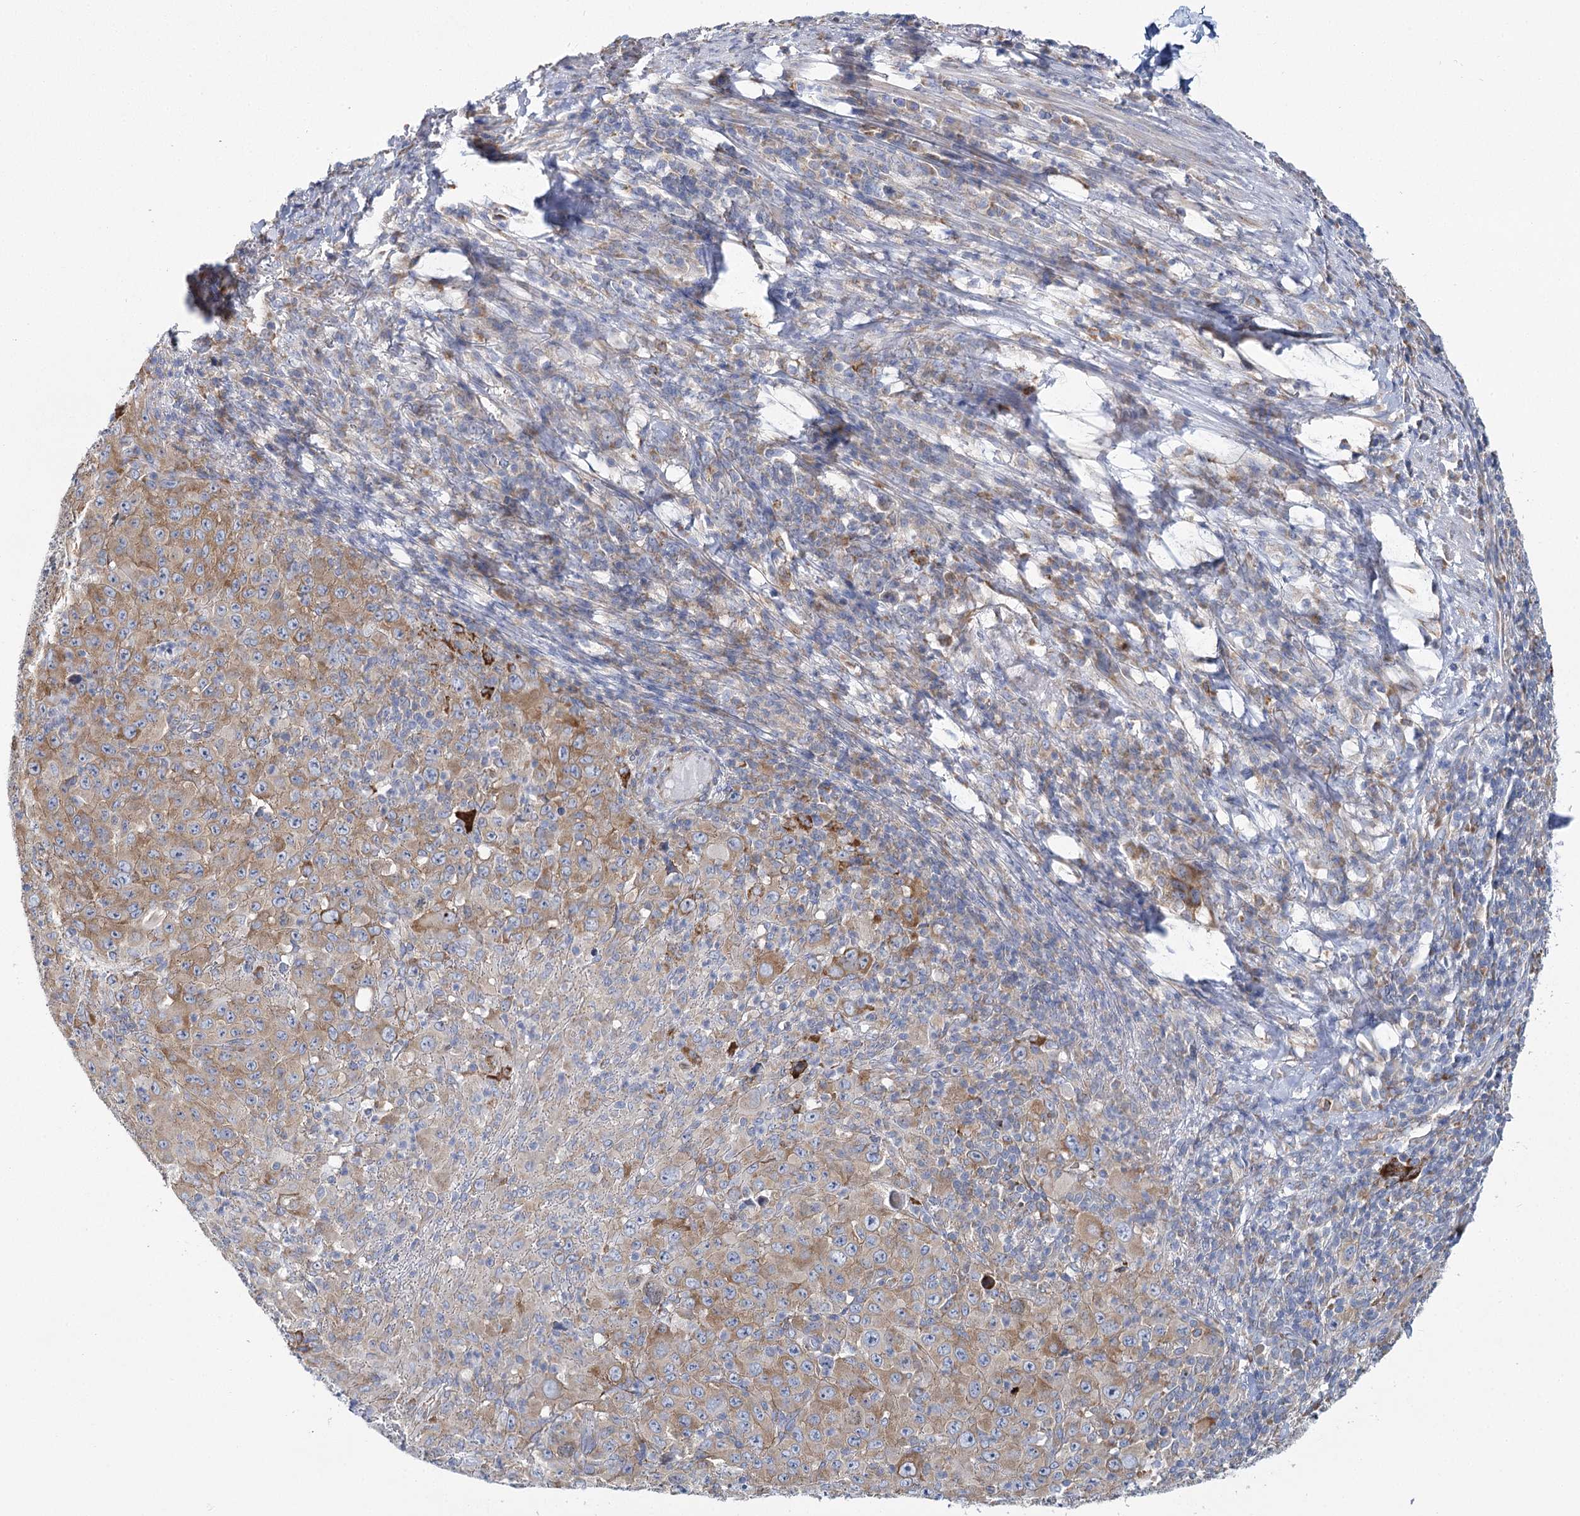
{"staining": {"intensity": "weak", "quantity": ">75%", "location": "cytoplasmic/membranous"}, "tissue": "melanoma", "cell_type": "Tumor cells", "image_type": "cancer", "snomed": [{"axis": "morphology", "description": "Malignant melanoma, Metastatic site"}, {"axis": "topography", "description": "Skin"}], "caption": "An IHC histopathology image of tumor tissue is shown. Protein staining in brown shows weak cytoplasmic/membranous positivity in malignant melanoma (metastatic site) within tumor cells.", "gene": "THUMPD3", "patient": {"sex": "female", "age": 56}}